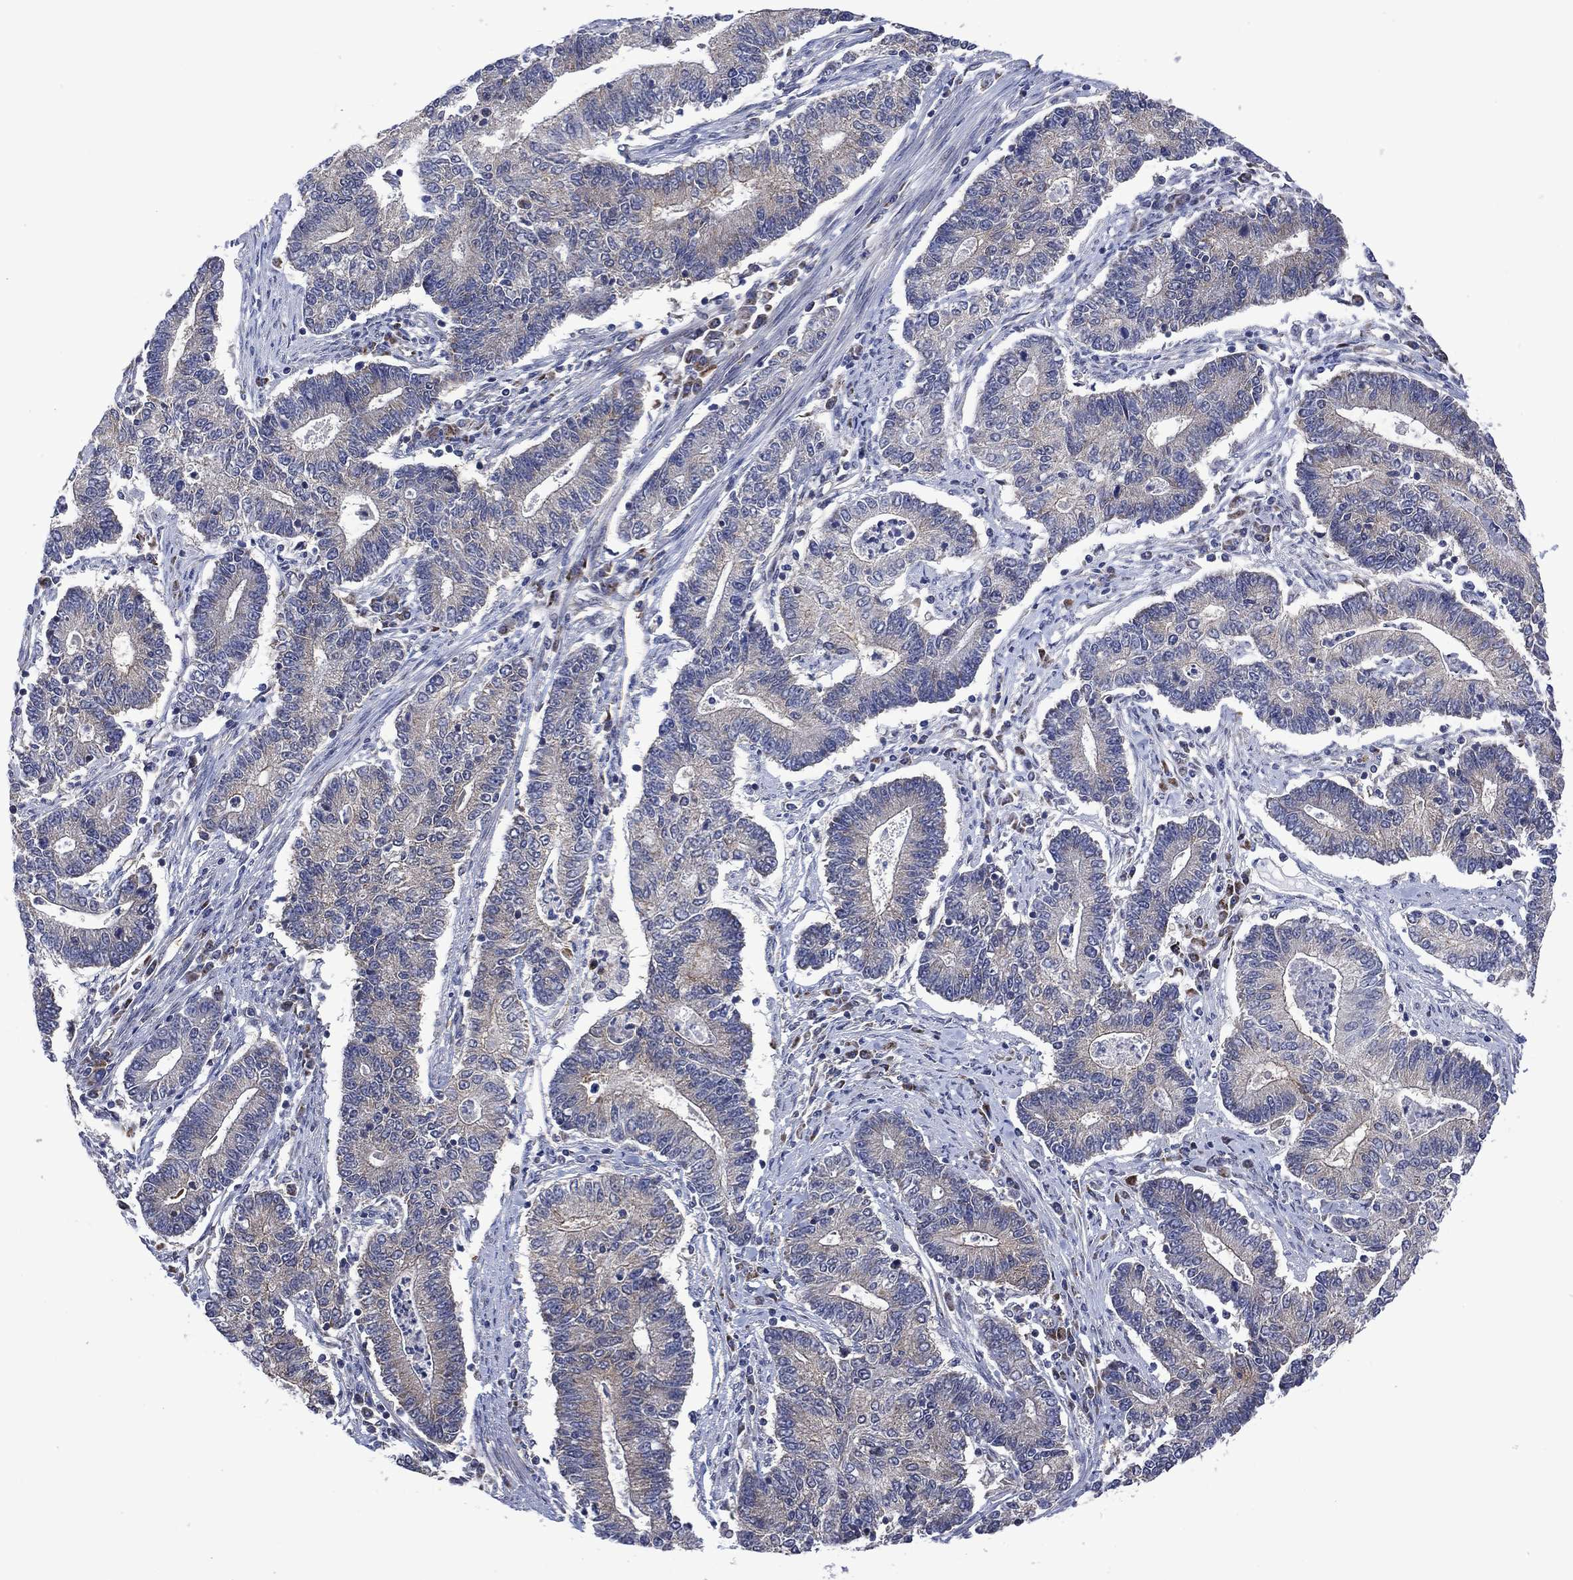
{"staining": {"intensity": "negative", "quantity": "none", "location": "none"}, "tissue": "endometrial cancer", "cell_type": "Tumor cells", "image_type": "cancer", "snomed": [{"axis": "morphology", "description": "Adenocarcinoma, NOS"}, {"axis": "topography", "description": "Uterus"}, {"axis": "topography", "description": "Endometrium"}], "caption": "Micrograph shows no significant protein staining in tumor cells of adenocarcinoma (endometrial).", "gene": "HTD2", "patient": {"sex": "female", "age": 54}}